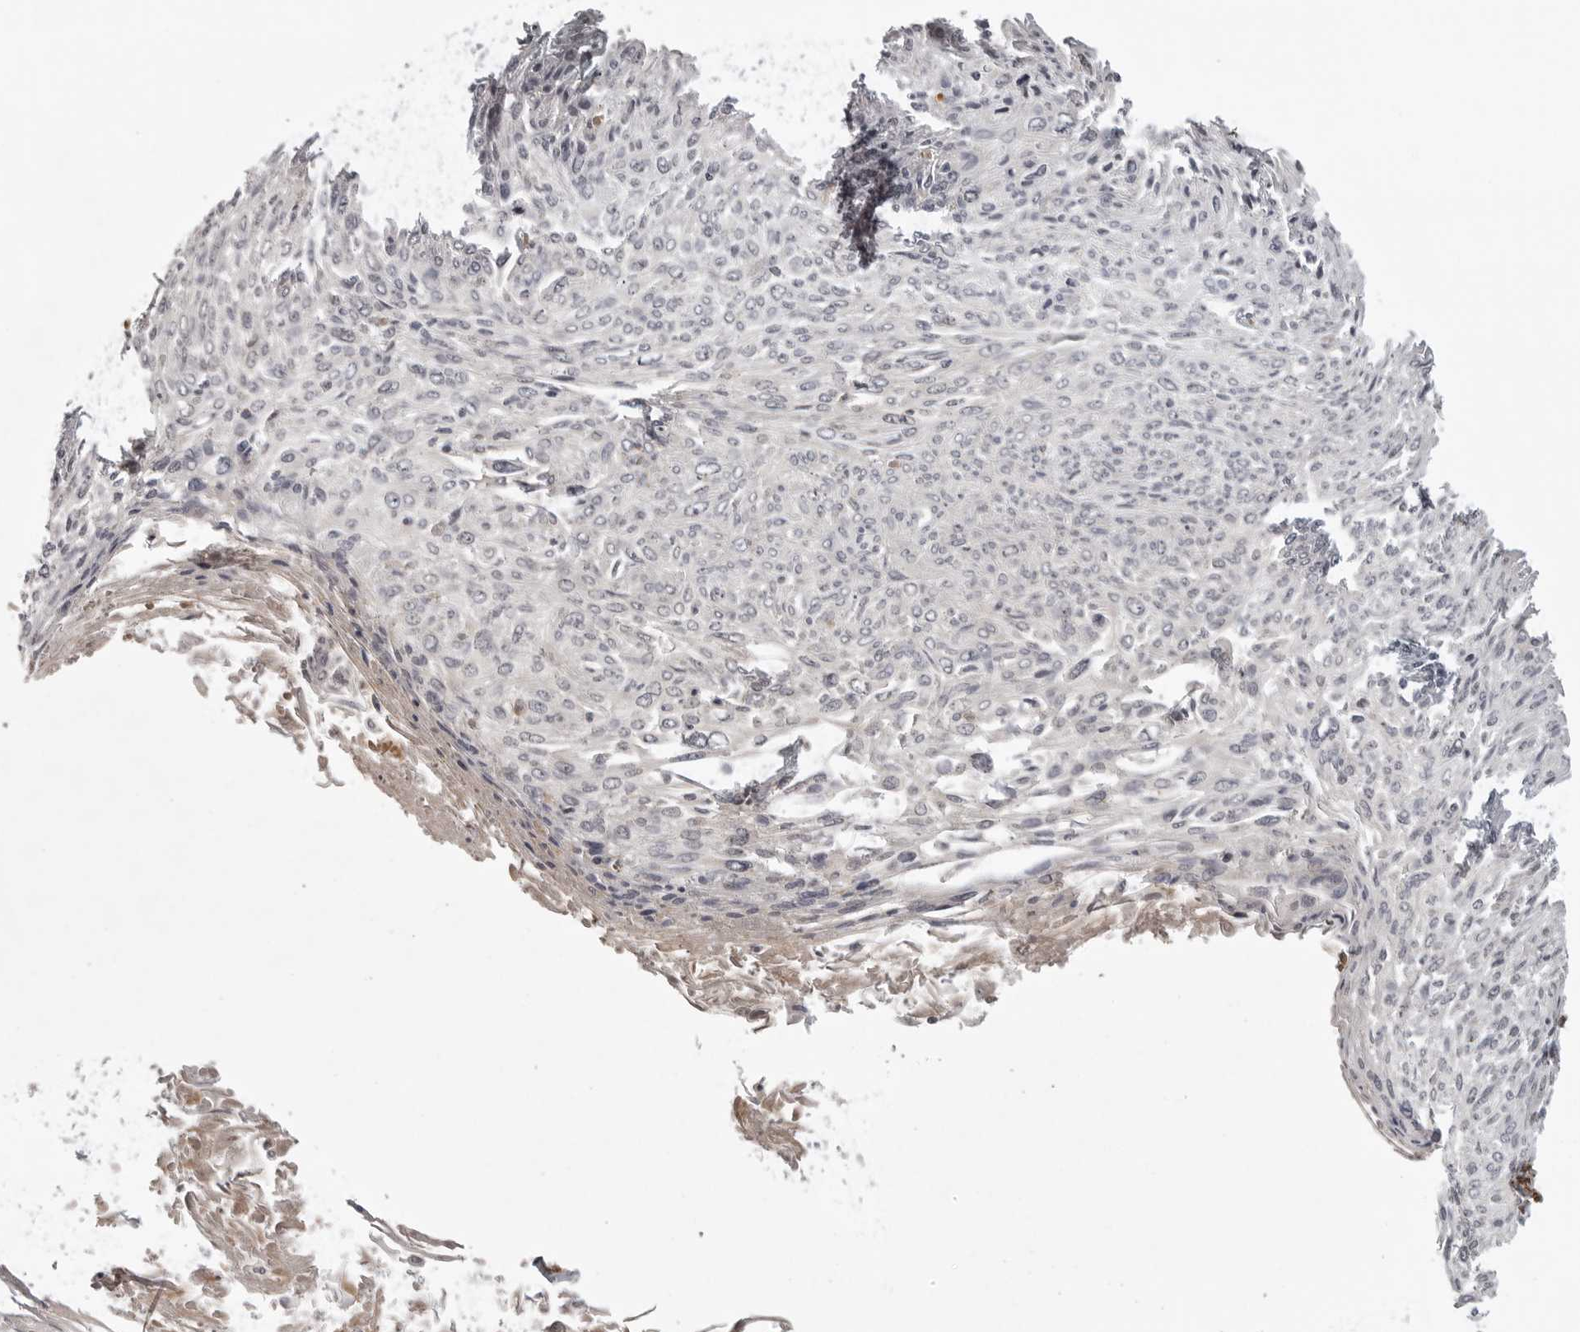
{"staining": {"intensity": "negative", "quantity": "none", "location": "none"}, "tissue": "cervical cancer", "cell_type": "Tumor cells", "image_type": "cancer", "snomed": [{"axis": "morphology", "description": "Squamous cell carcinoma, NOS"}, {"axis": "topography", "description": "Cervix"}], "caption": "This is a histopathology image of IHC staining of cervical squamous cell carcinoma, which shows no staining in tumor cells.", "gene": "TUT4", "patient": {"sex": "female", "age": 51}}